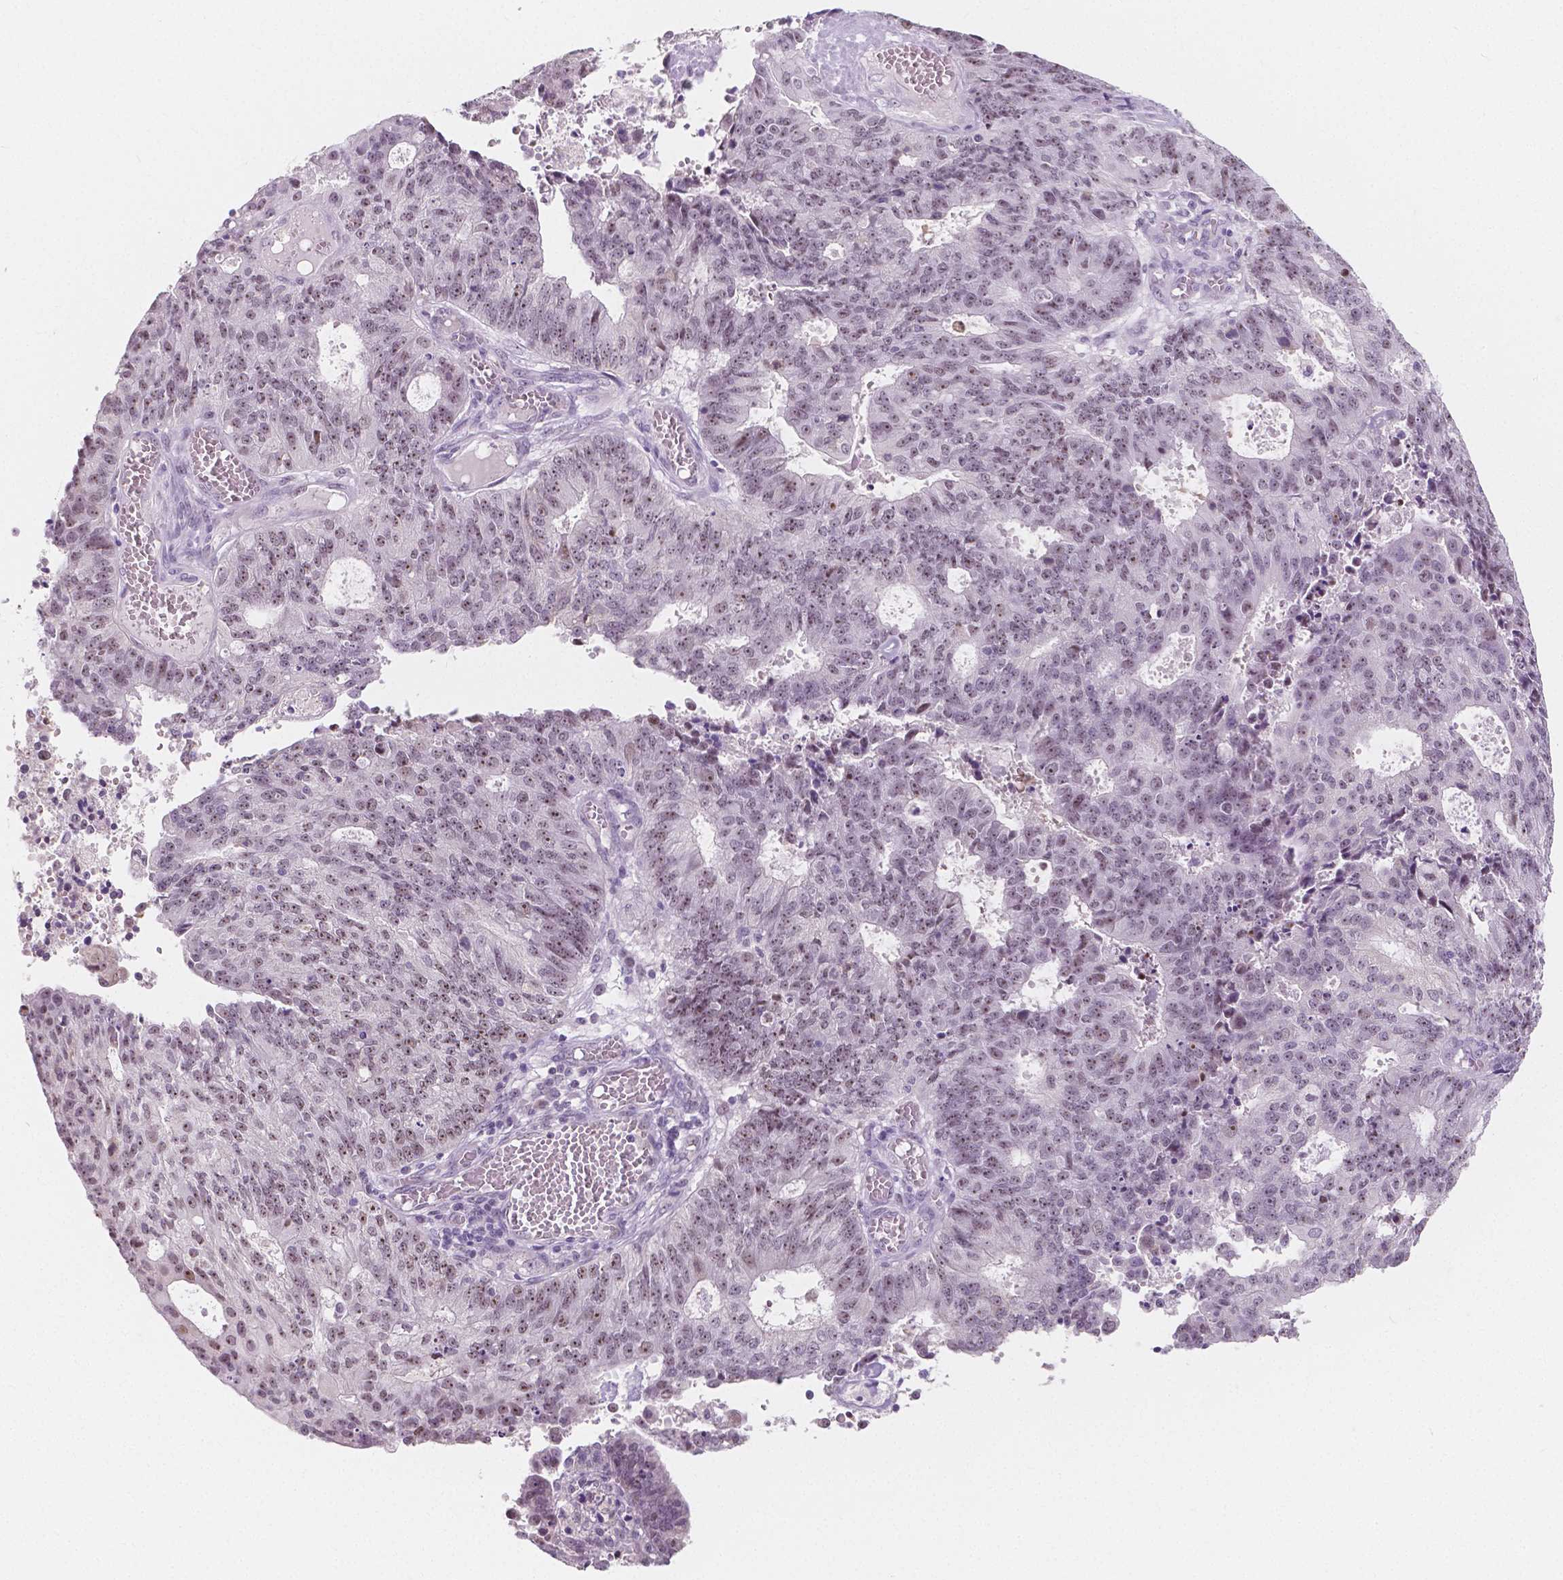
{"staining": {"intensity": "moderate", "quantity": "25%-75%", "location": "nuclear"}, "tissue": "endometrial cancer", "cell_type": "Tumor cells", "image_type": "cancer", "snomed": [{"axis": "morphology", "description": "Adenocarcinoma, NOS"}, {"axis": "topography", "description": "Endometrium"}], "caption": "Immunohistochemical staining of human endometrial cancer displays medium levels of moderate nuclear protein expression in approximately 25%-75% of tumor cells.", "gene": "NOLC1", "patient": {"sex": "female", "age": 82}}